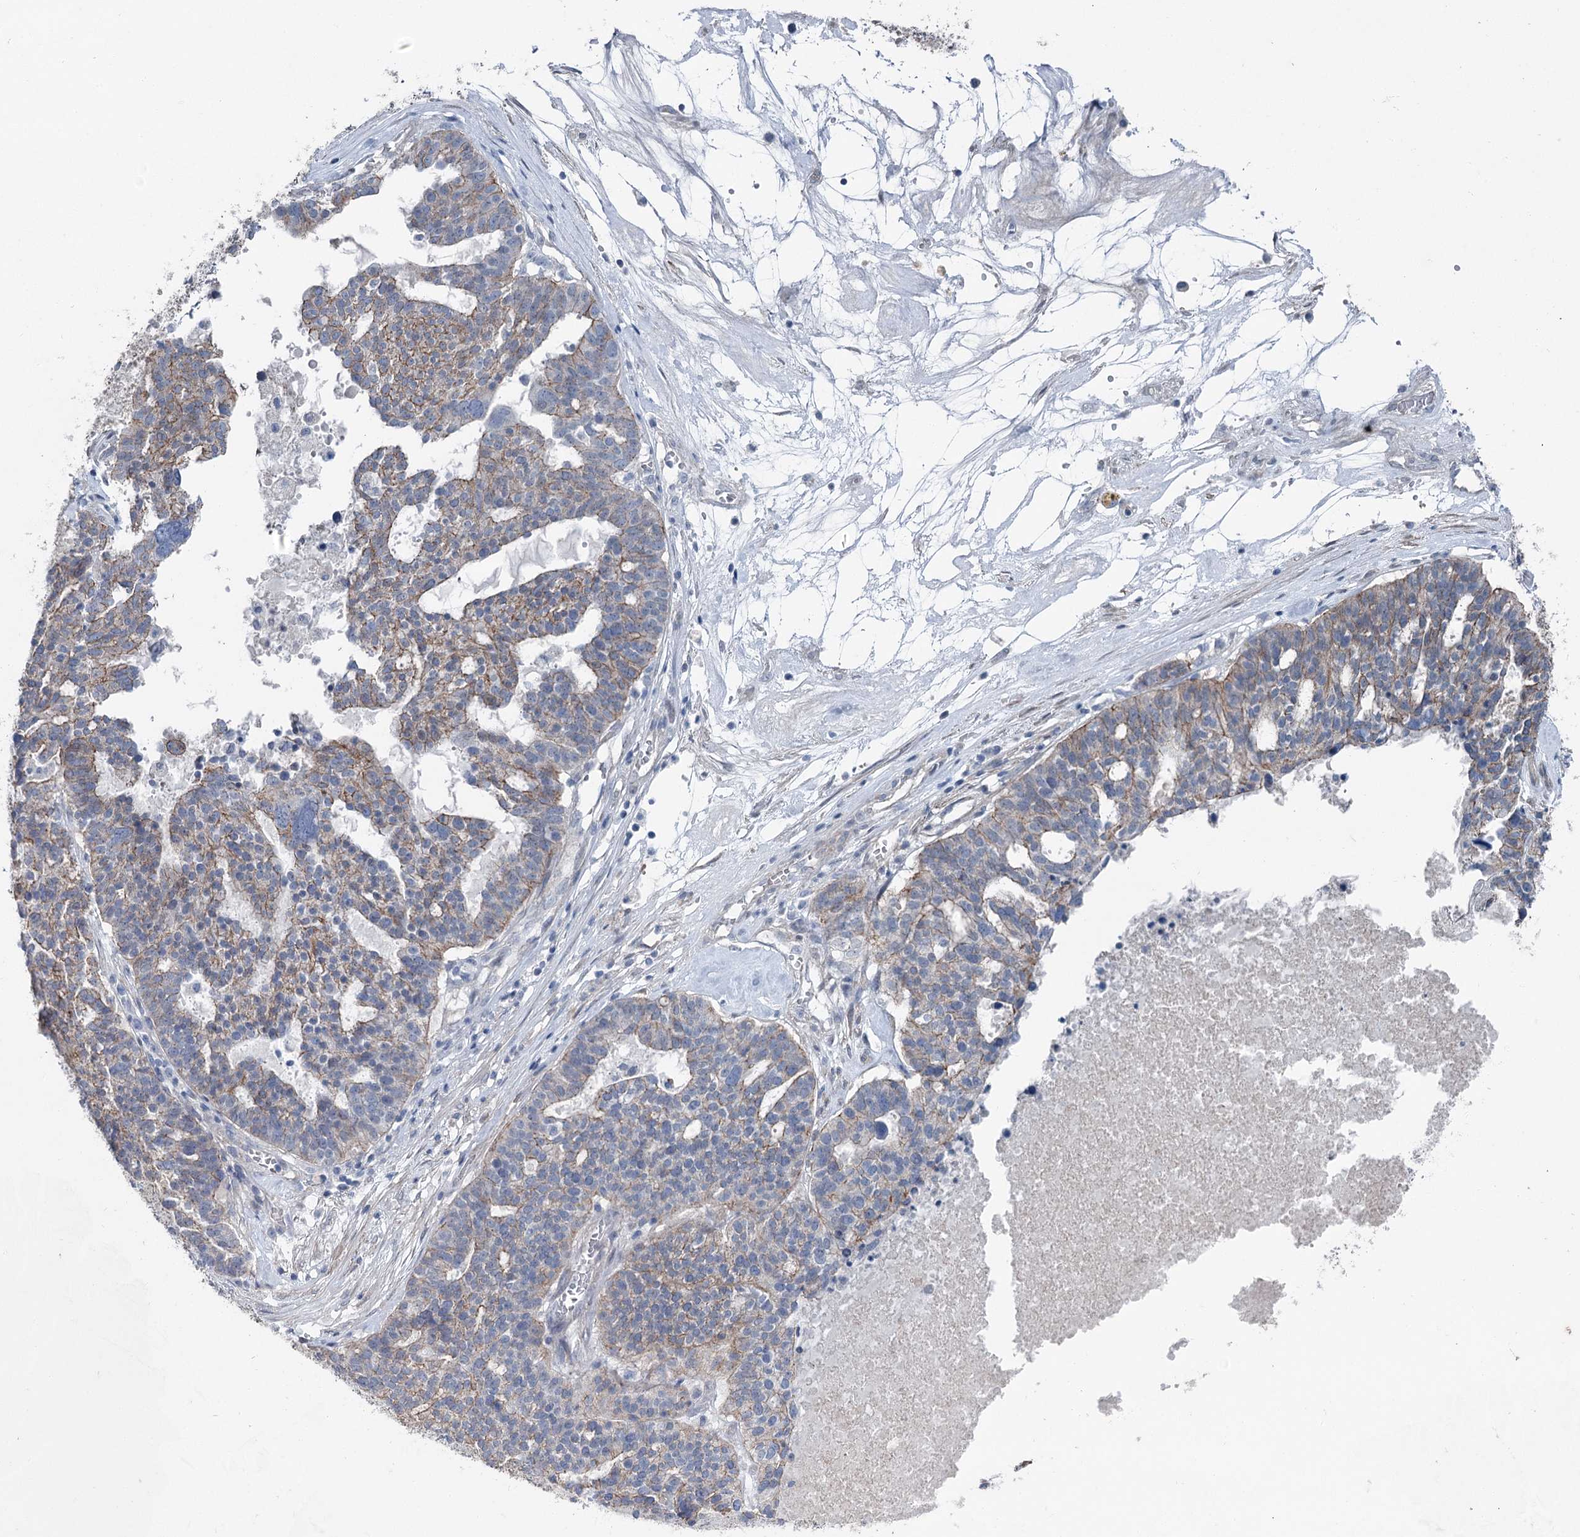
{"staining": {"intensity": "moderate", "quantity": "25%-75%", "location": "cytoplasmic/membranous"}, "tissue": "ovarian cancer", "cell_type": "Tumor cells", "image_type": "cancer", "snomed": [{"axis": "morphology", "description": "Cystadenocarcinoma, serous, NOS"}, {"axis": "topography", "description": "Ovary"}], "caption": "Protein positivity by IHC shows moderate cytoplasmic/membranous staining in about 25%-75% of tumor cells in serous cystadenocarcinoma (ovarian).", "gene": "FAM120B", "patient": {"sex": "female", "age": 59}}